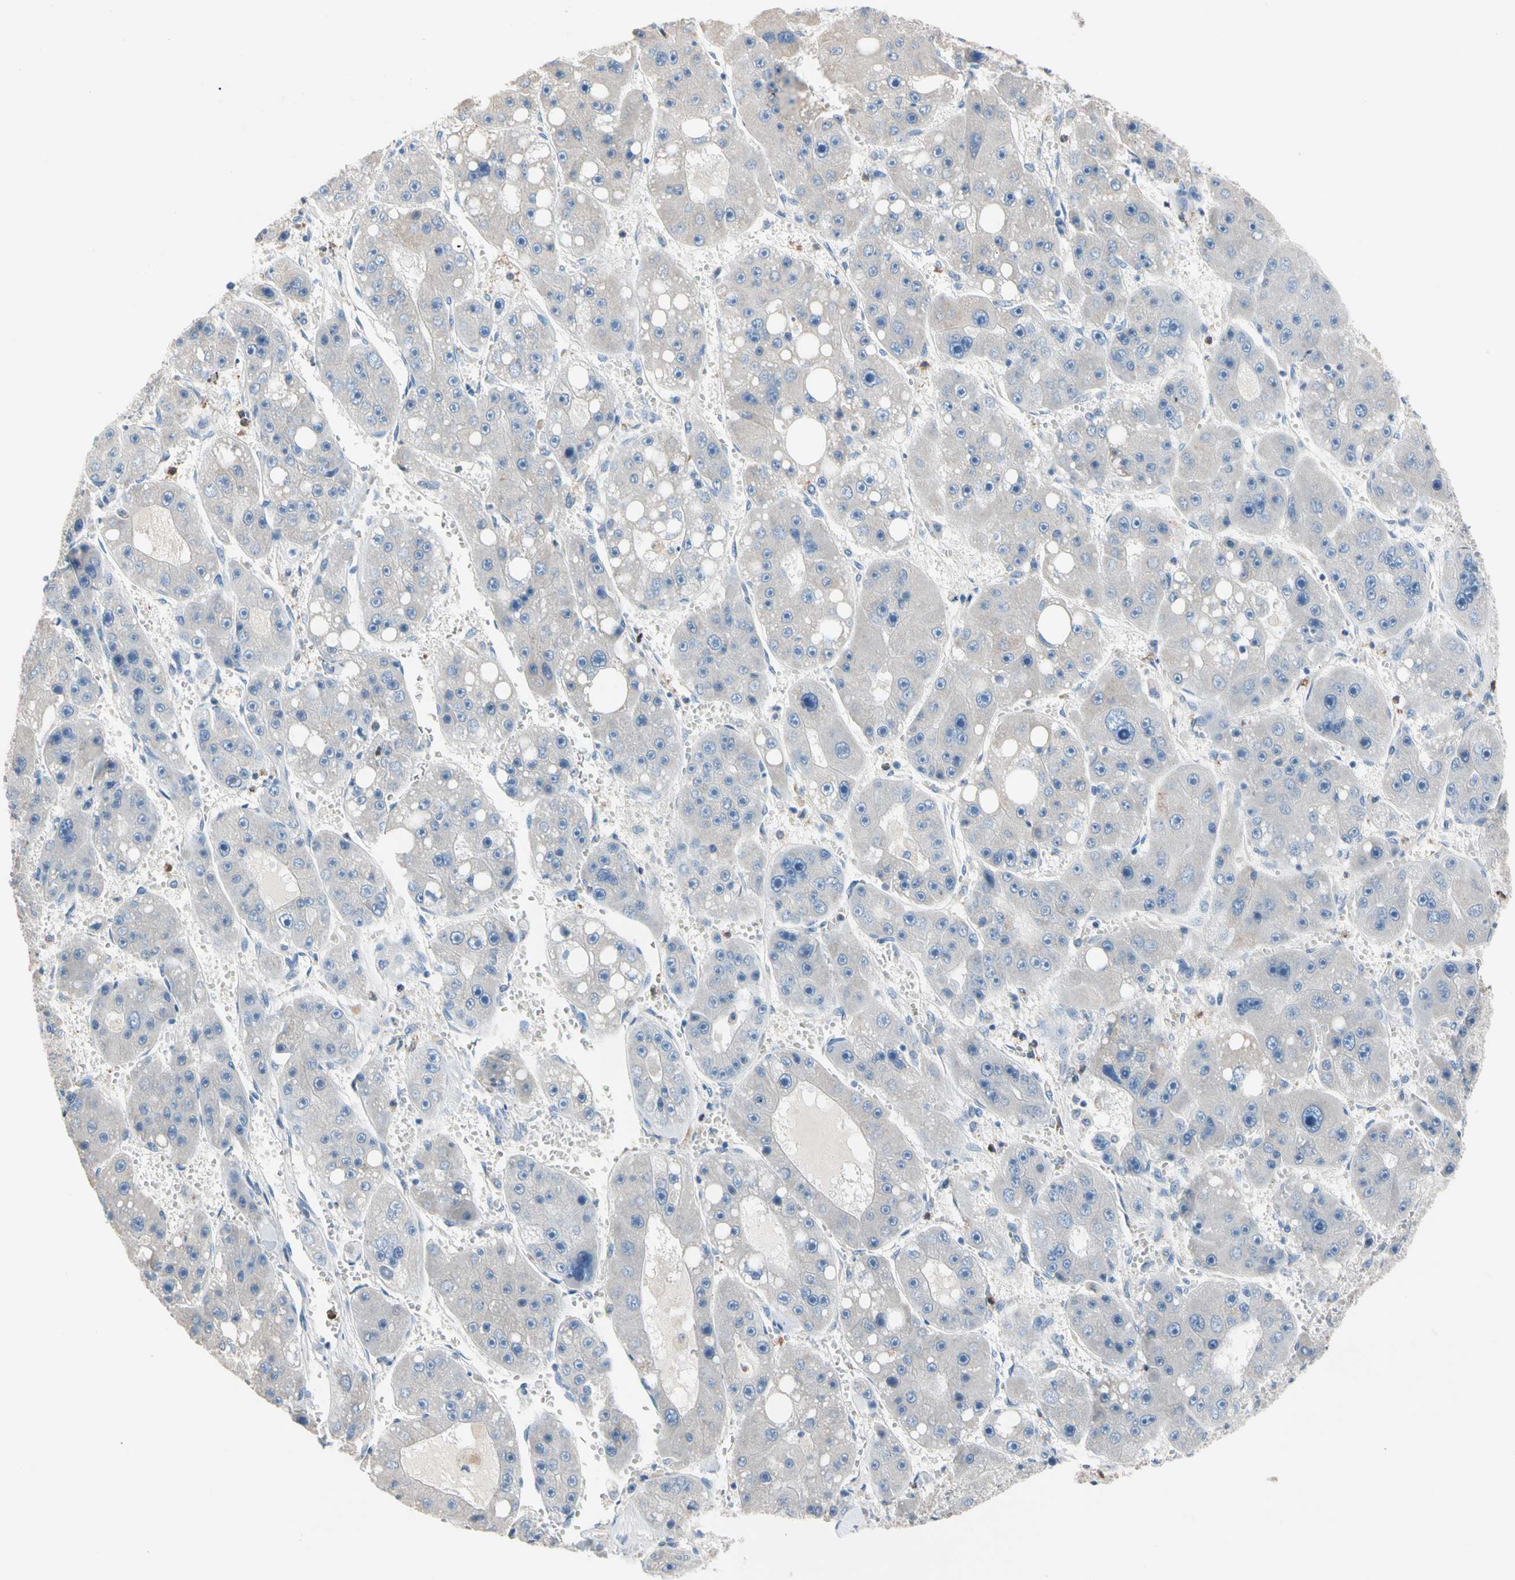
{"staining": {"intensity": "negative", "quantity": "none", "location": "none"}, "tissue": "liver cancer", "cell_type": "Tumor cells", "image_type": "cancer", "snomed": [{"axis": "morphology", "description": "Carcinoma, Hepatocellular, NOS"}, {"axis": "topography", "description": "Liver"}], "caption": "An immunohistochemistry histopathology image of hepatocellular carcinoma (liver) is shown. There is no staining in tumor cells of hepatocellular carcinoma (liver).", "gene": "BBOX1", "patient": {"sex": "female", "age": 61}}